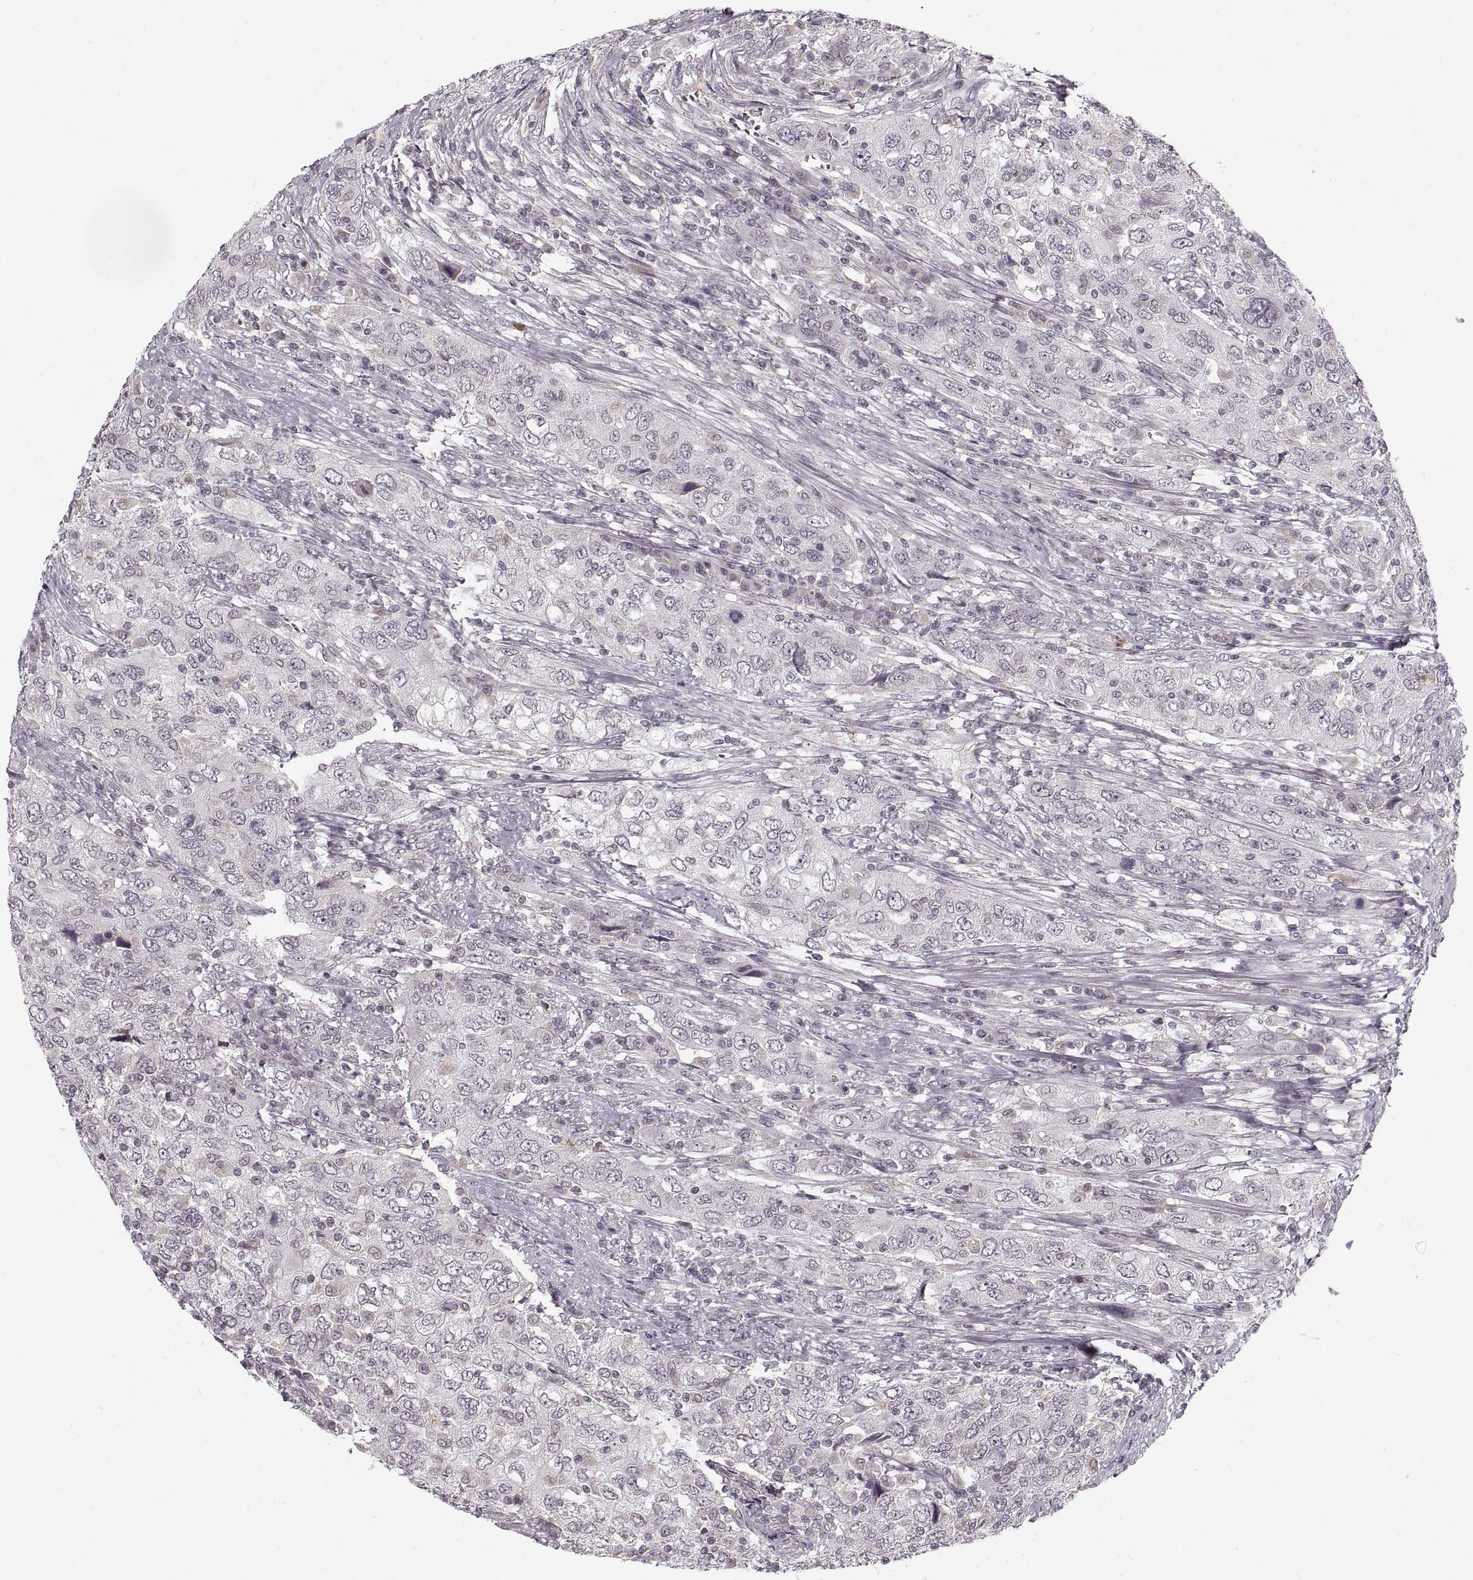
{"staining": {"intensity": "negative", "quantity": "none", "location": "none"}, "tissue": "urothelial cancer", "cell_type": "Tumor cells", "image_type": "cancer", "snomed": [{"axis": "morphology", "description": "Urothelial carcinoma, High grade"}, {"axis": "topography", "description": "Urinary bladder"}], "caption": "High power microscopy image of an immunohistochemistry histopathology image of urothelial cancer, revealing no significant expression in tumor cells.", "gene": "ASIC3", "patient": {"sex": "male", "age": 76}}